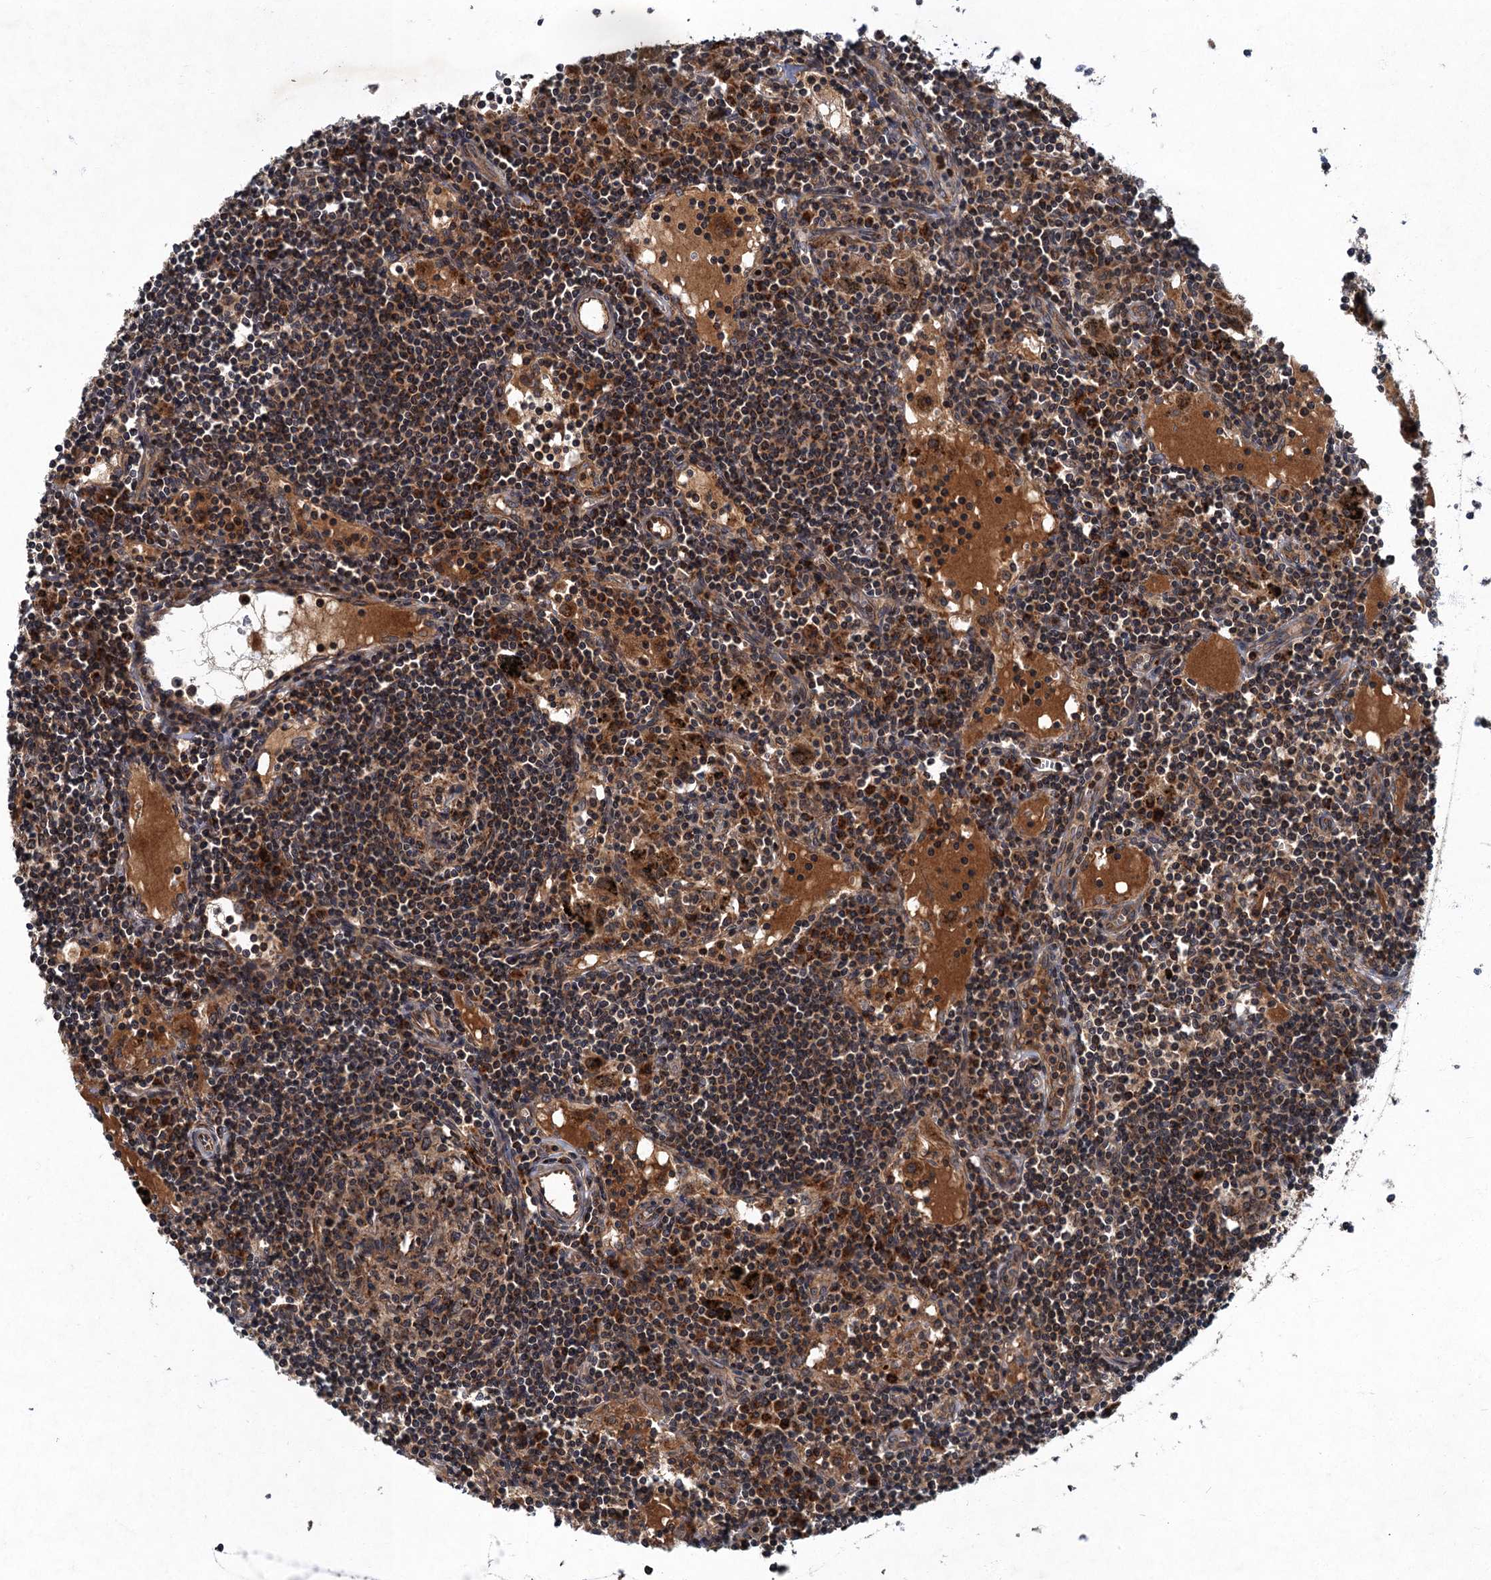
{"staining": {"intensity": "moderate", "quantity": ">75%", "location": "cytoplasmic/membranous"}, "tissue": "lymph node", "cell_type": "Germinal center cells", "image_type": "normal", "snomed": [{"axis": "morphology", "description": "Normal tissue, NOS"}, {"axis": "topography", "description": "Lymph node"}], "caption": "Moderate cytoplasmic/membranous positivity is seen in about >75% of germinal center cells in unremarkable lymph node.", "gene": "SLC11A2", "patient": {"sex": "male", "age": 74}}